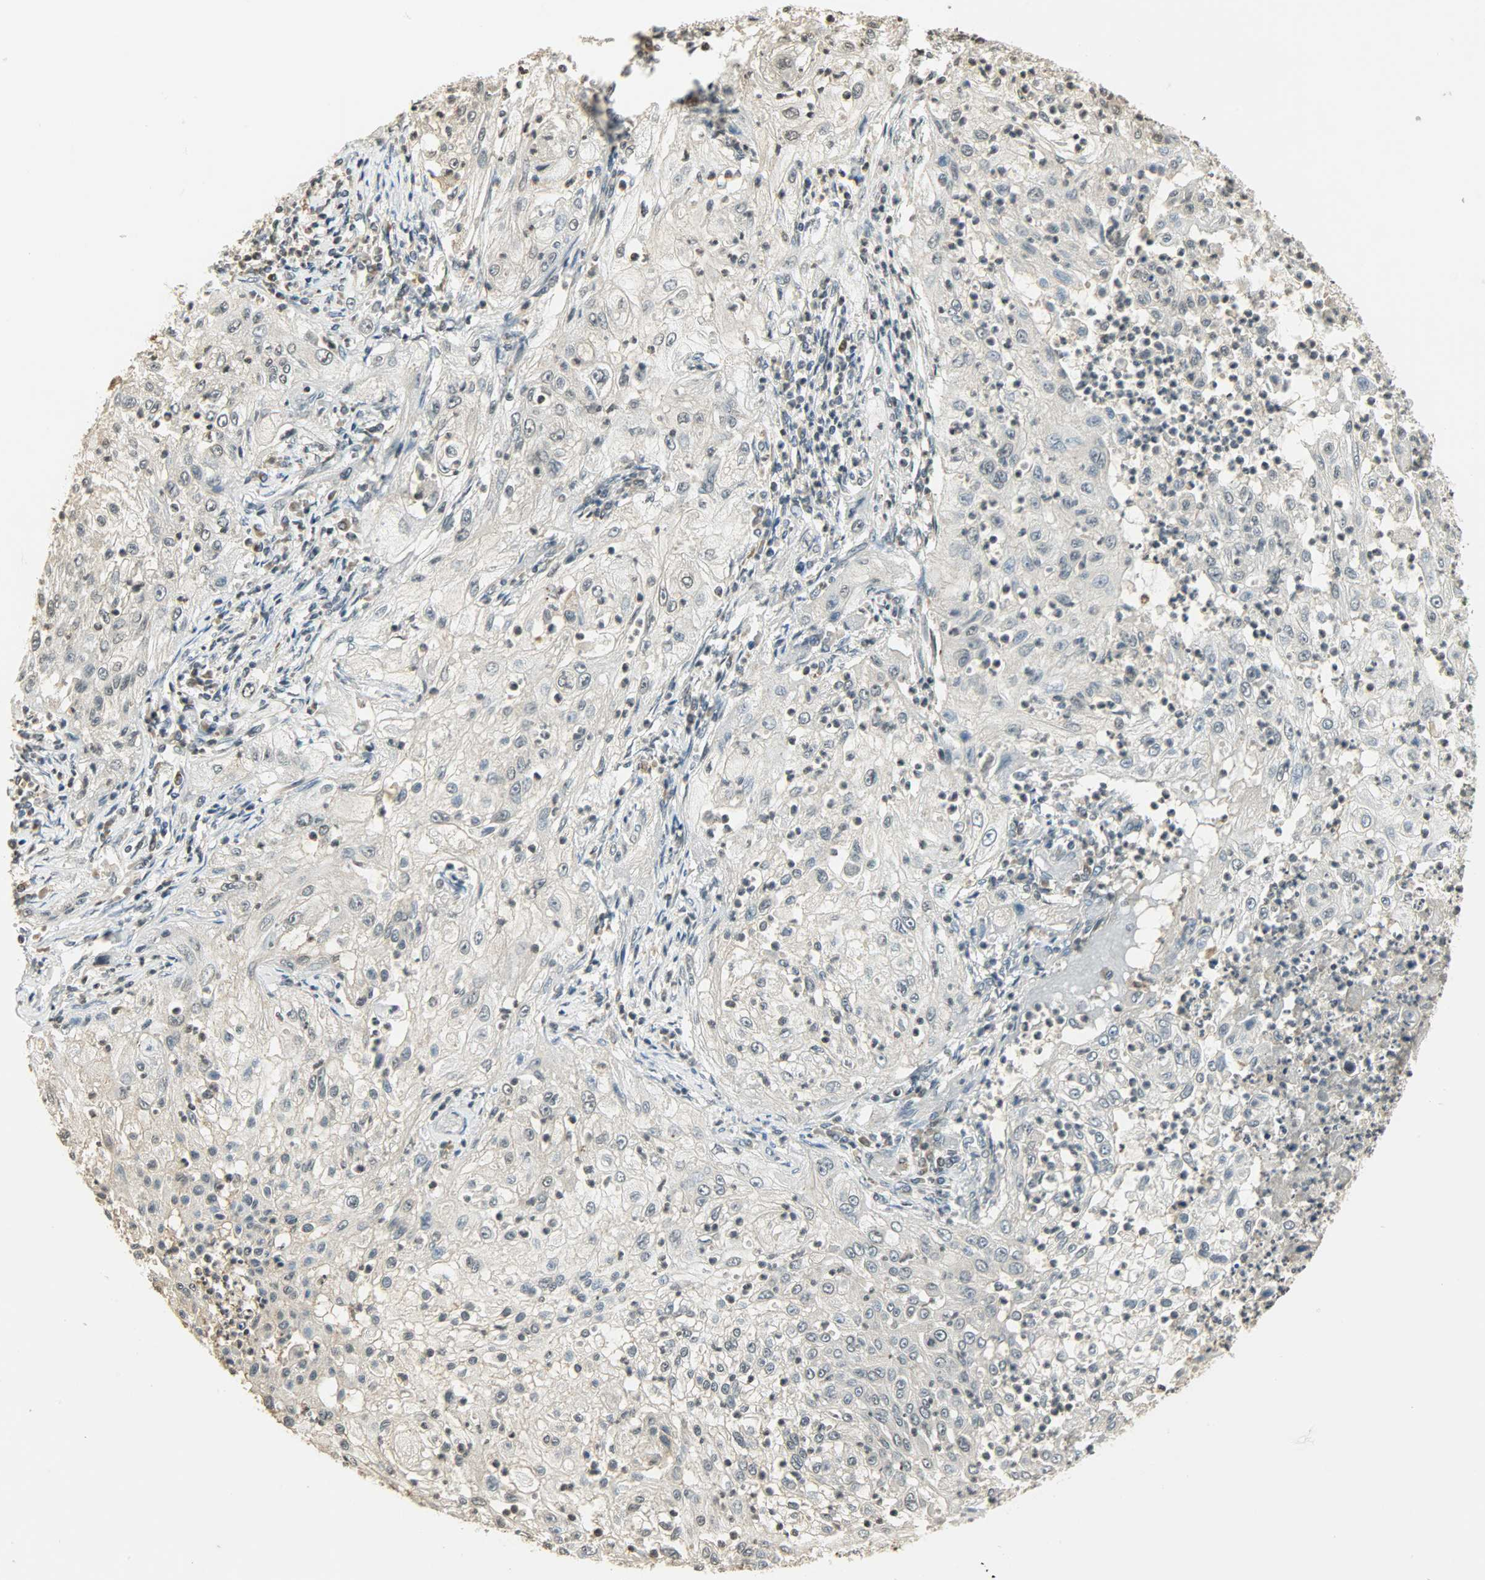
{"staining": {"intensity": "negative", "quantity": "none", "location": "none"}, "tissue": "lung cancer", "cell_type": "Tumor cells", "image_type": "cancer", "snomed": [{"axis": "morphology", "description": "Inflammation, NOS"}, {"axis": "morphology", "description": "Squamous cell carcinoma, NOS"}, {"axis": "topography", "description": "Lymph node"}, {"axis": "topography", "description": "Soft tissue"}, {"axis": "topography", "description": "Lung"}], "caption": "Immunohistochemistry micrograph of neoplastic tissue: lung cancer (squamous cell carcinoma) stained with DAB (3,3'-diaminobenzidine) demonstrates no significant protein positivity in tumor cells.", "gene": "SMARCA5", "patient": {"sex": "male", "age": 66}}